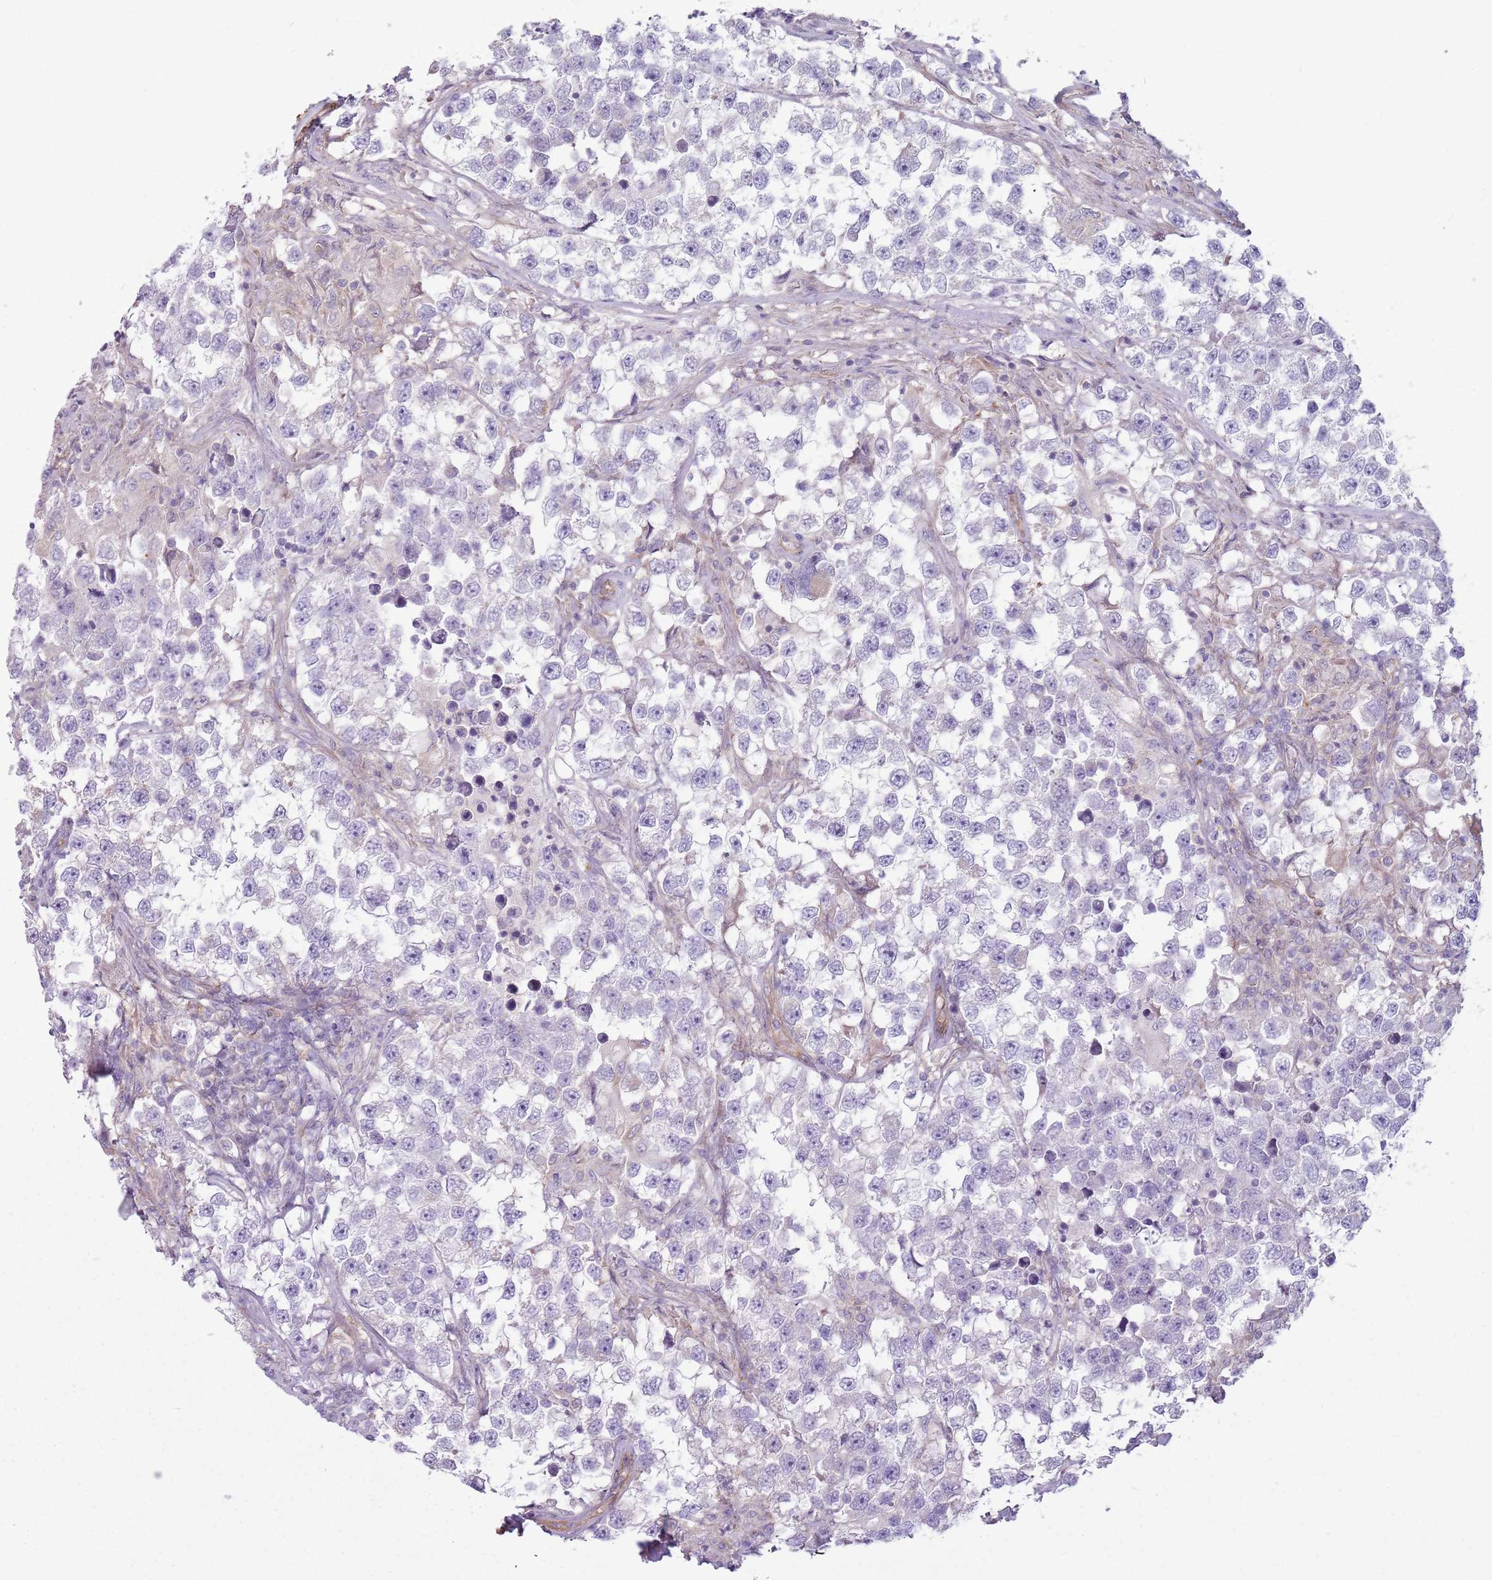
{"staining": {"intensity": "negative", "quantity": "none", "location": "none"}, "tissue": "testis cancer", "cell_type": "Tumor cells", "image_type": "cancer", "snomed": [{"axis": "morphology", "description": "Seminoma, NOS"}, {"axis": "topography", "description": "Testis"}], "caption": "Seminoma (testis) was stained to show a protein in brown. There is no significant expression in tumor cells.", "gene": "SNX1", "patient": {"sex": "male", "age": 46}}